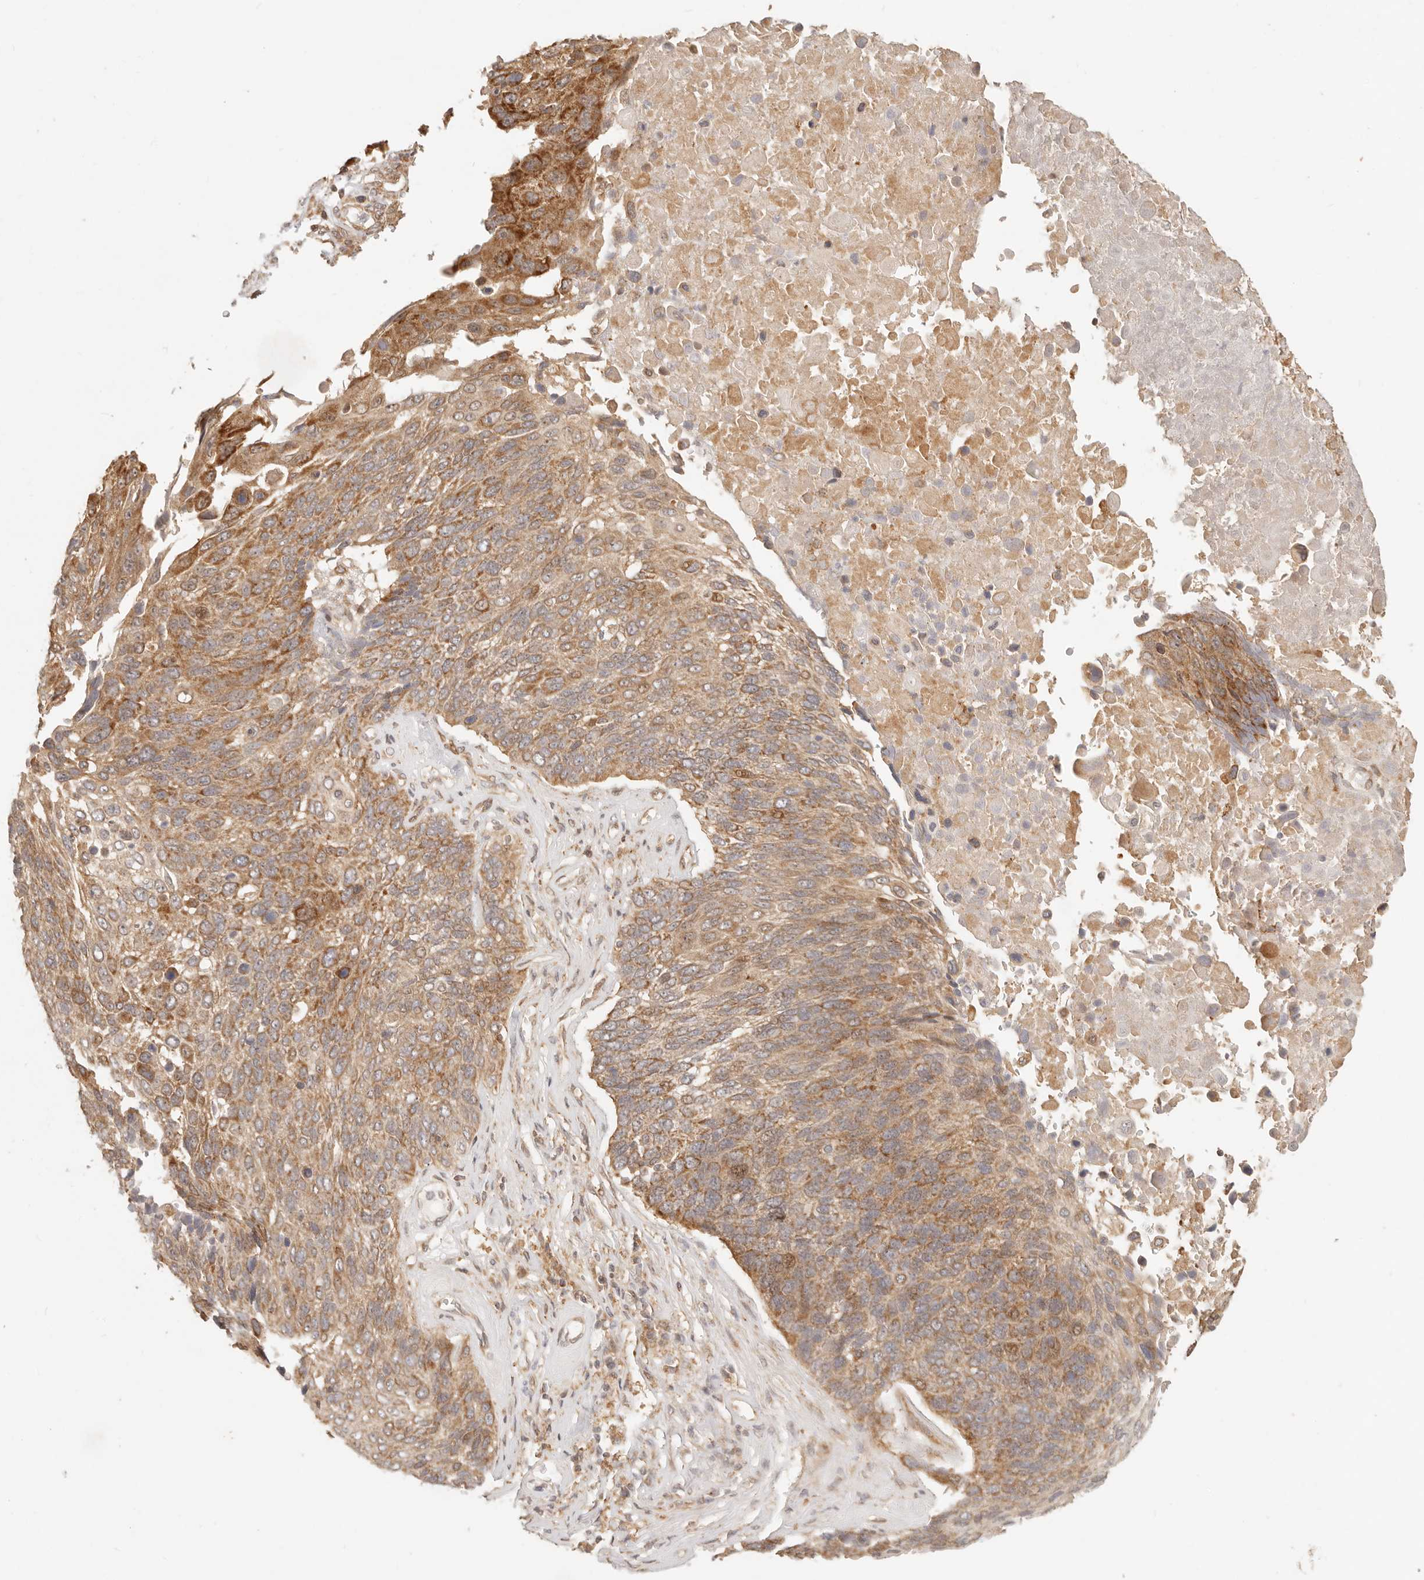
{"staining": {"intensity": "moderate", "quantity": ">75%", "location": "cytoplasmic/membranous"}, "tissue": "lung cancer", "cell_type": "Tumor cells", "image_type": "cancer", "snomed": [{"axis": "morphology", "description": "Squamous cell carcinoma, NOS"}, {"axis": "topography", "description": "Lung"}], "caption": "Lung cancer stained with immunohistochemistry (IHC) demonstrates moderate cytoplasmic/membranous expression in about >75% of tumor cells.", "gene": "TIMM17A", "patient": {"sex": "male", "age": 66}}